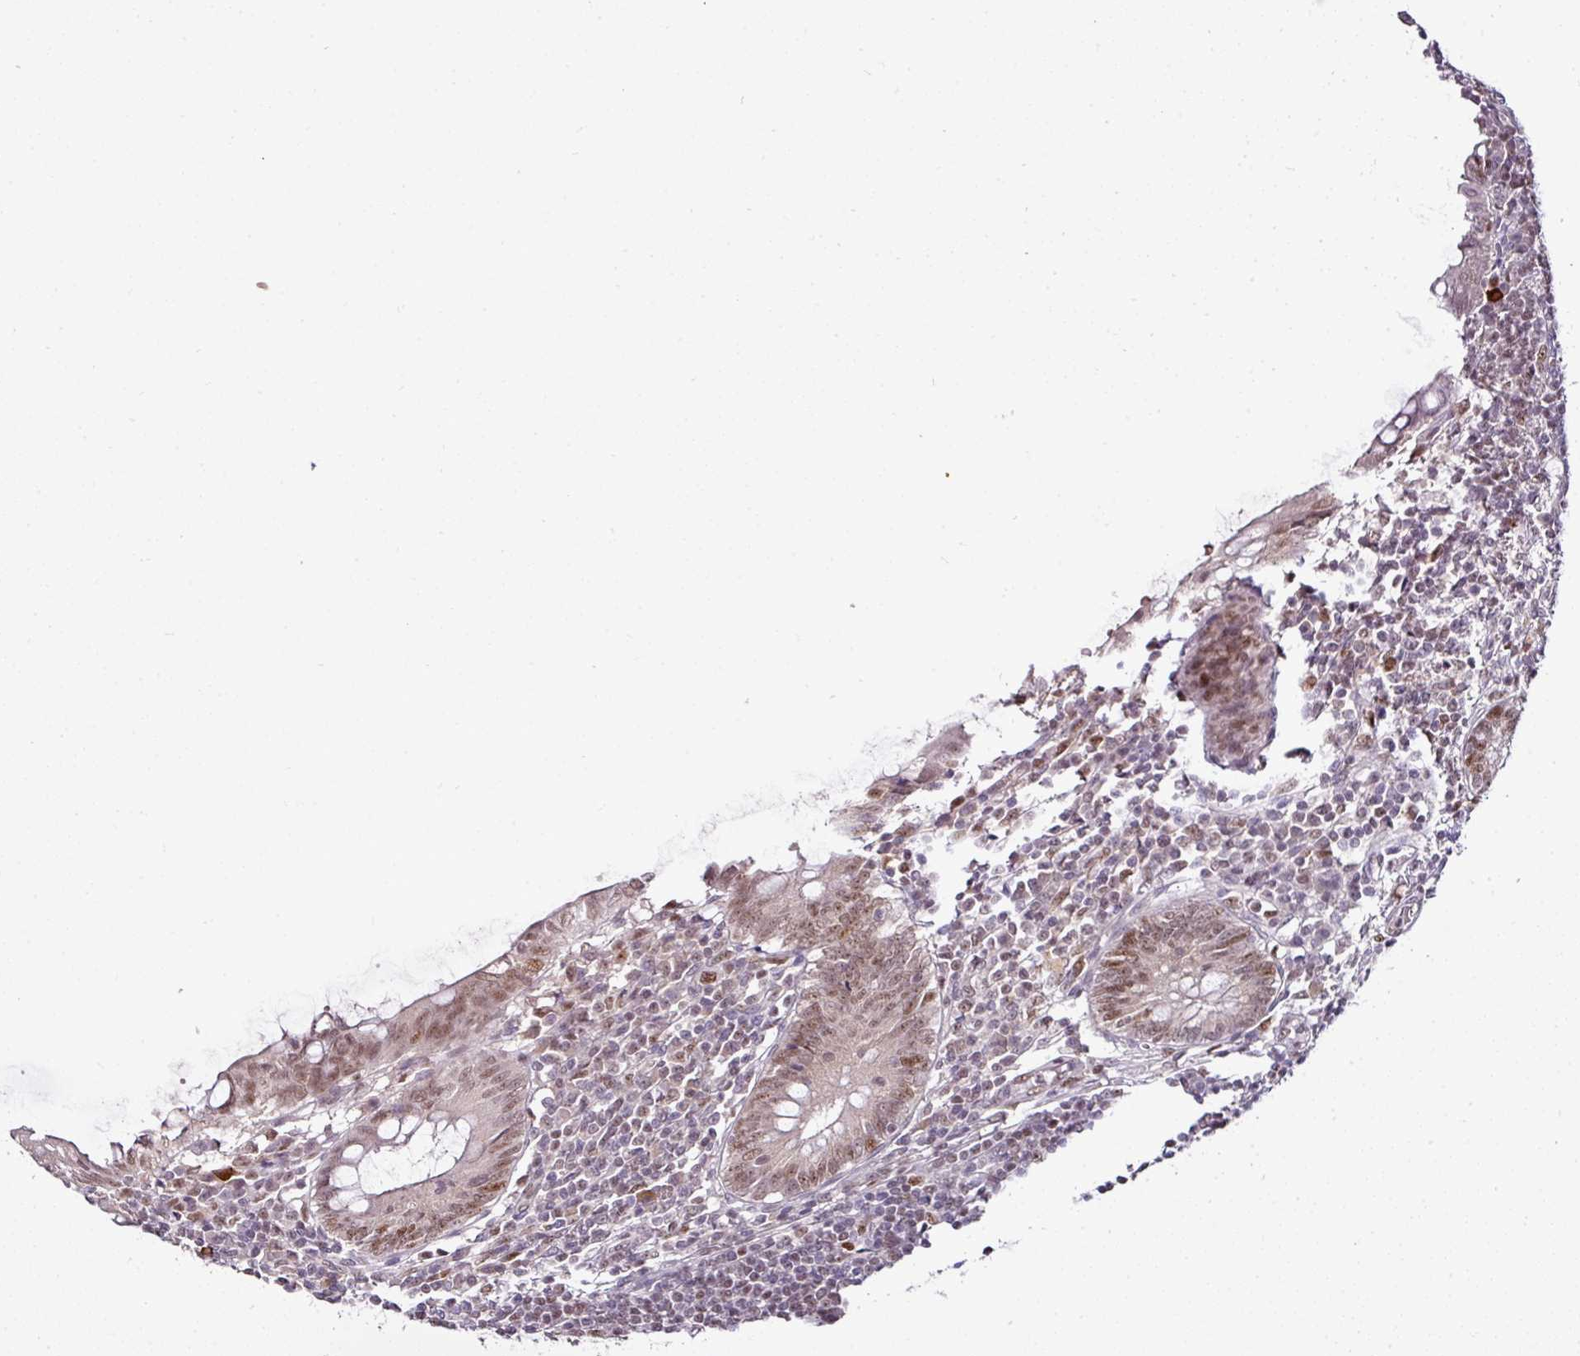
{"staining": {"intensity": "moderate", "quantity": ">75%", "location": "nuclear"}, "tissue": "appendix", "cell_type": "Glandular cells", "image_type": "normal", "snomed": [{"axis": "morphology", "description": "Normal tissue, NOS"}, {"axis": "topography", "description": "Appendix"}], "caption": "Moderate nuclear positivity is seen in about >75% of glandular cells in unremarkable appendix. (DAB (3,3'-diaminobenzidine) IHC with brightfield microscopy, high magnification).", "gene": "KLF16", "patient": {"sex": "male", "age": 83}}